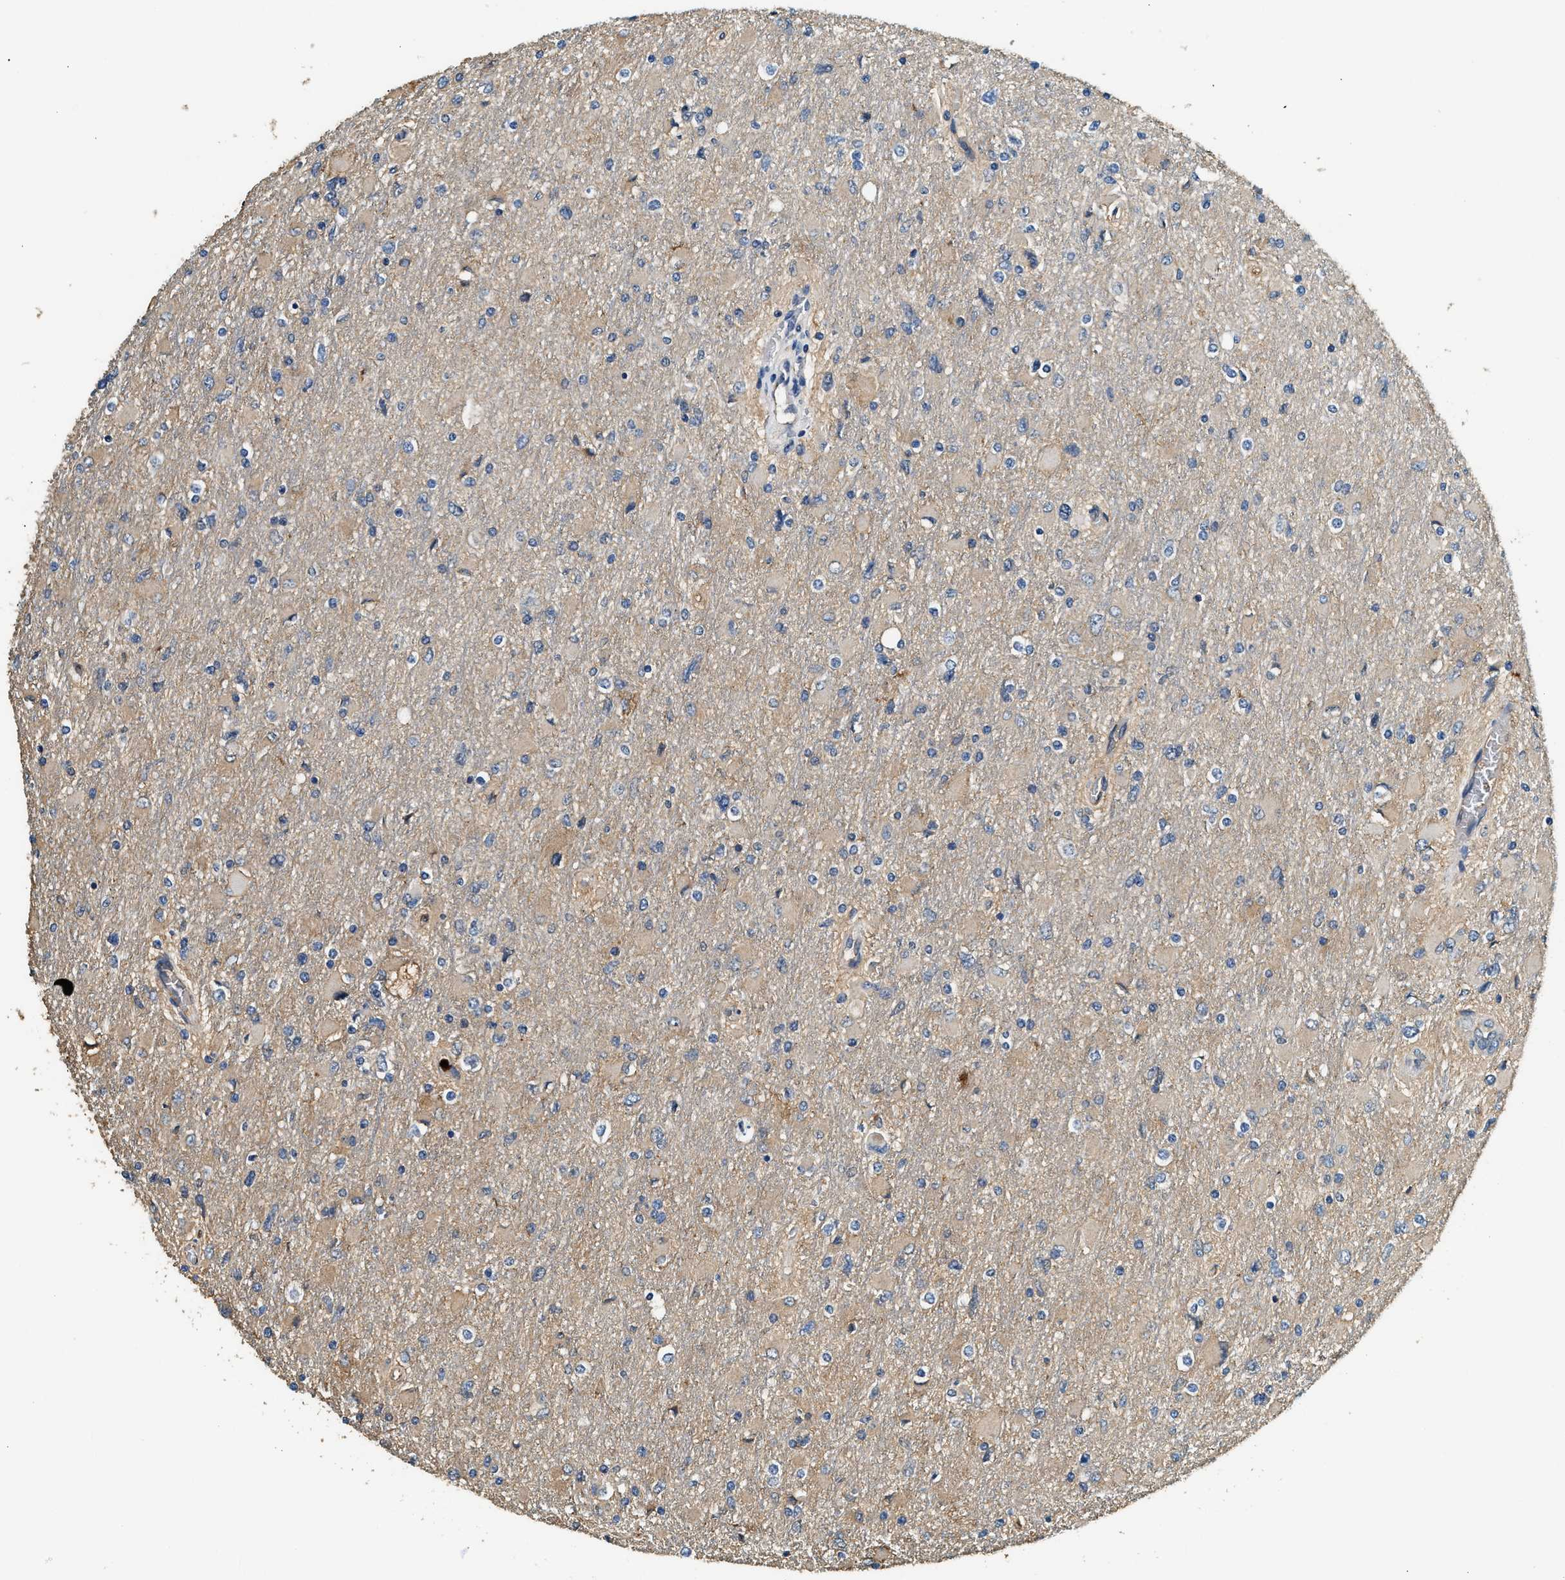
{"staining": {"intensity": "negative", "quantity": "none", "location": "none"}, "tissue": "glioma", "cell_type": "Tumor cells", "image_type": "cancer", "snomed": [{"axis": "morphology", "description": "Glioma, malignant, High grade"}, {"axis": "topography", "description": "Cerebral cortex"}], "caption": "Histopathology image shows no significant protein expression in tumor cells of malignant glioma (high-grade). (Immunohistochemistry, brightfield microscopy, high magnification).", "gene": "ANXA3", "patient": {"sex": "female", "age": 36}}